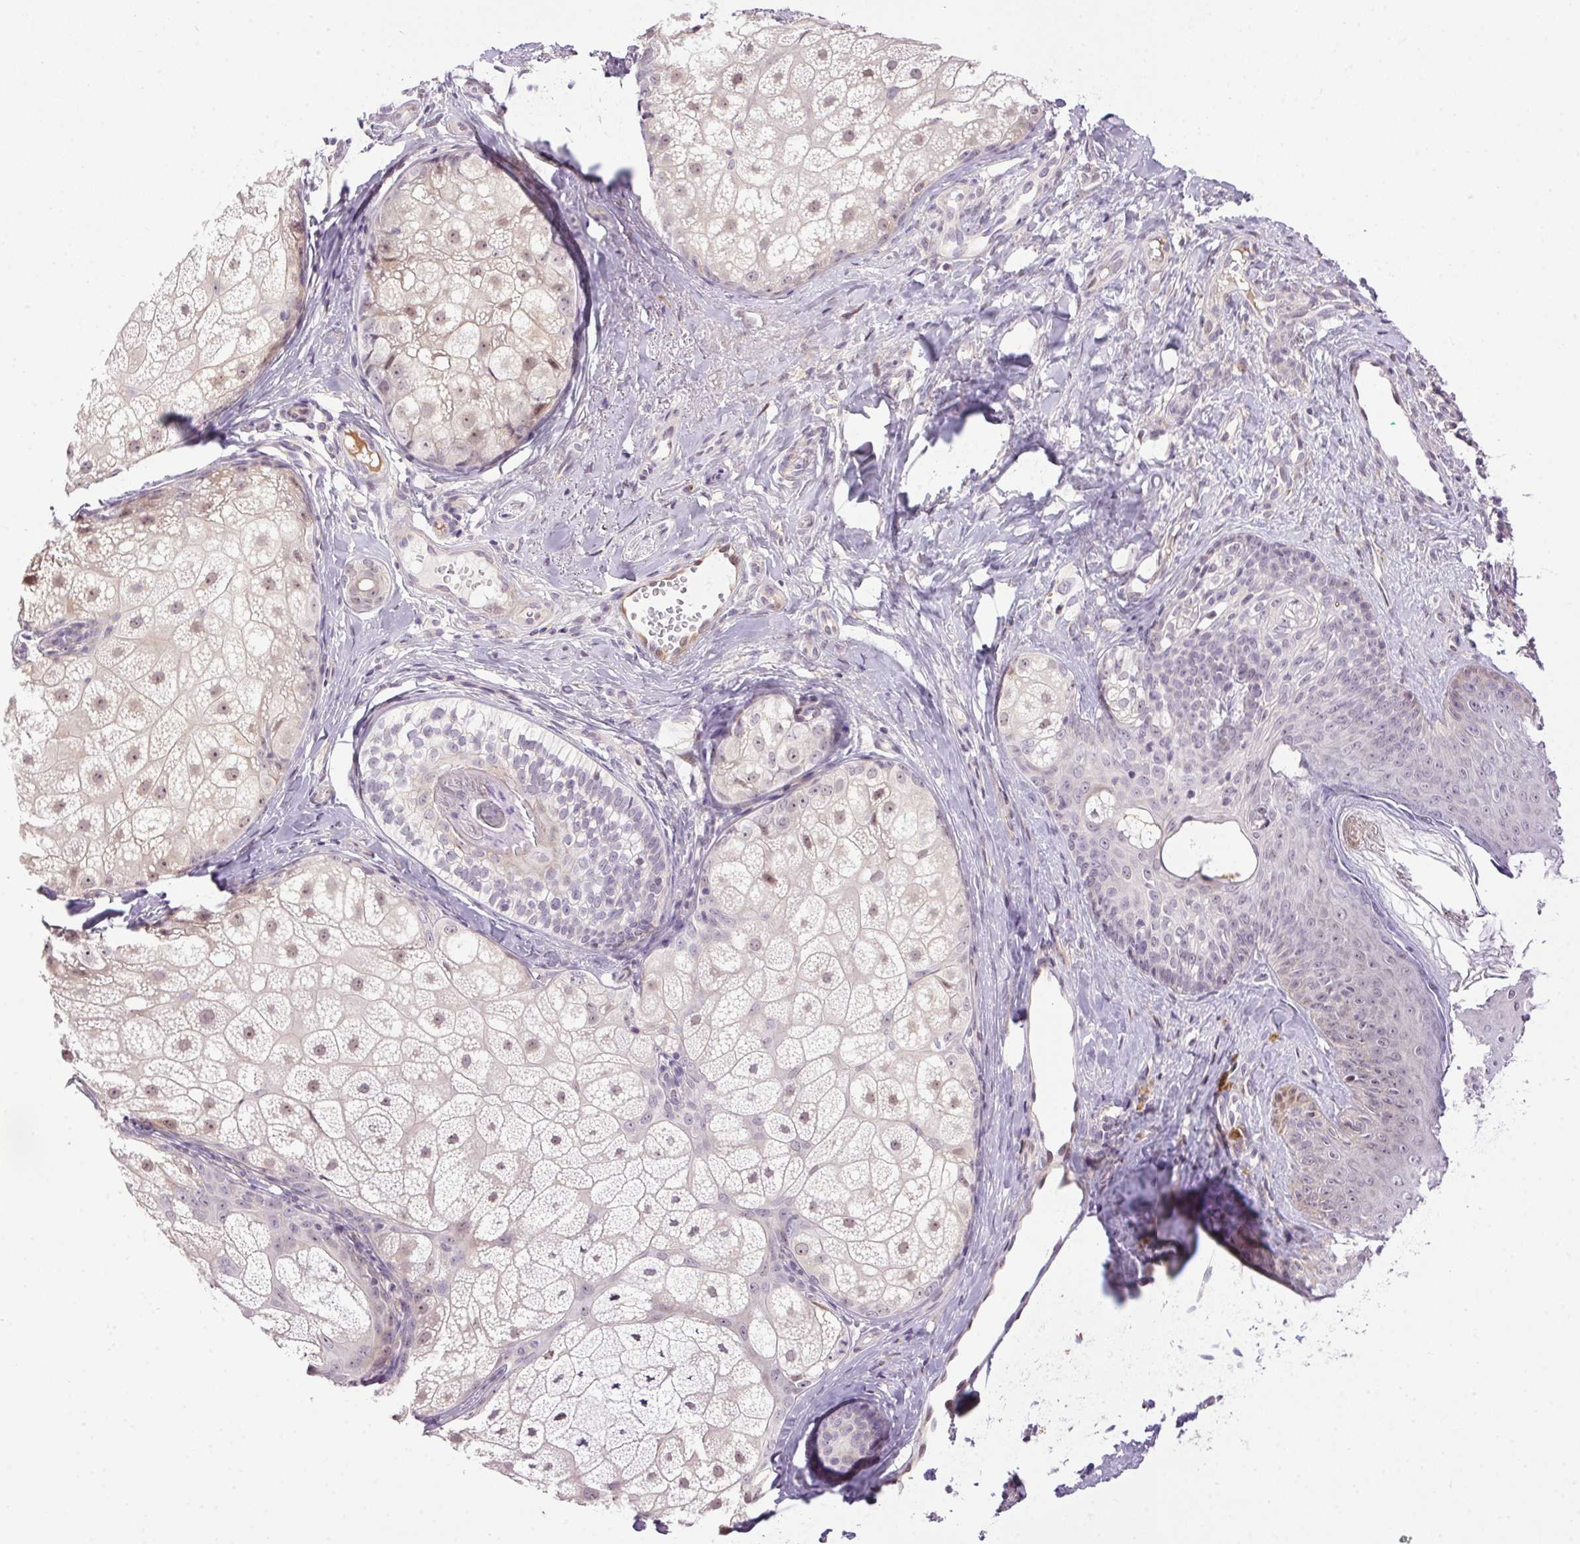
{"staining": {"intensity": "negative", "quantity": "none", "location": "none"}, "tissue": "skin cancer", "cell_type": "Tumor cells", "image_type": "cancer", "snomed": [{"axis": "morphology", "description": "Basal cell carcinoma"}, {"axis": "topography", "description": "Skin"}], "caption": "Skin basal cell carcinoma stained for a protein using immunohistochemistry (IHC) displays no expression tumor cells.", "gene": "LRRTM1", "patient": {"sex": "male", "age": 57}}